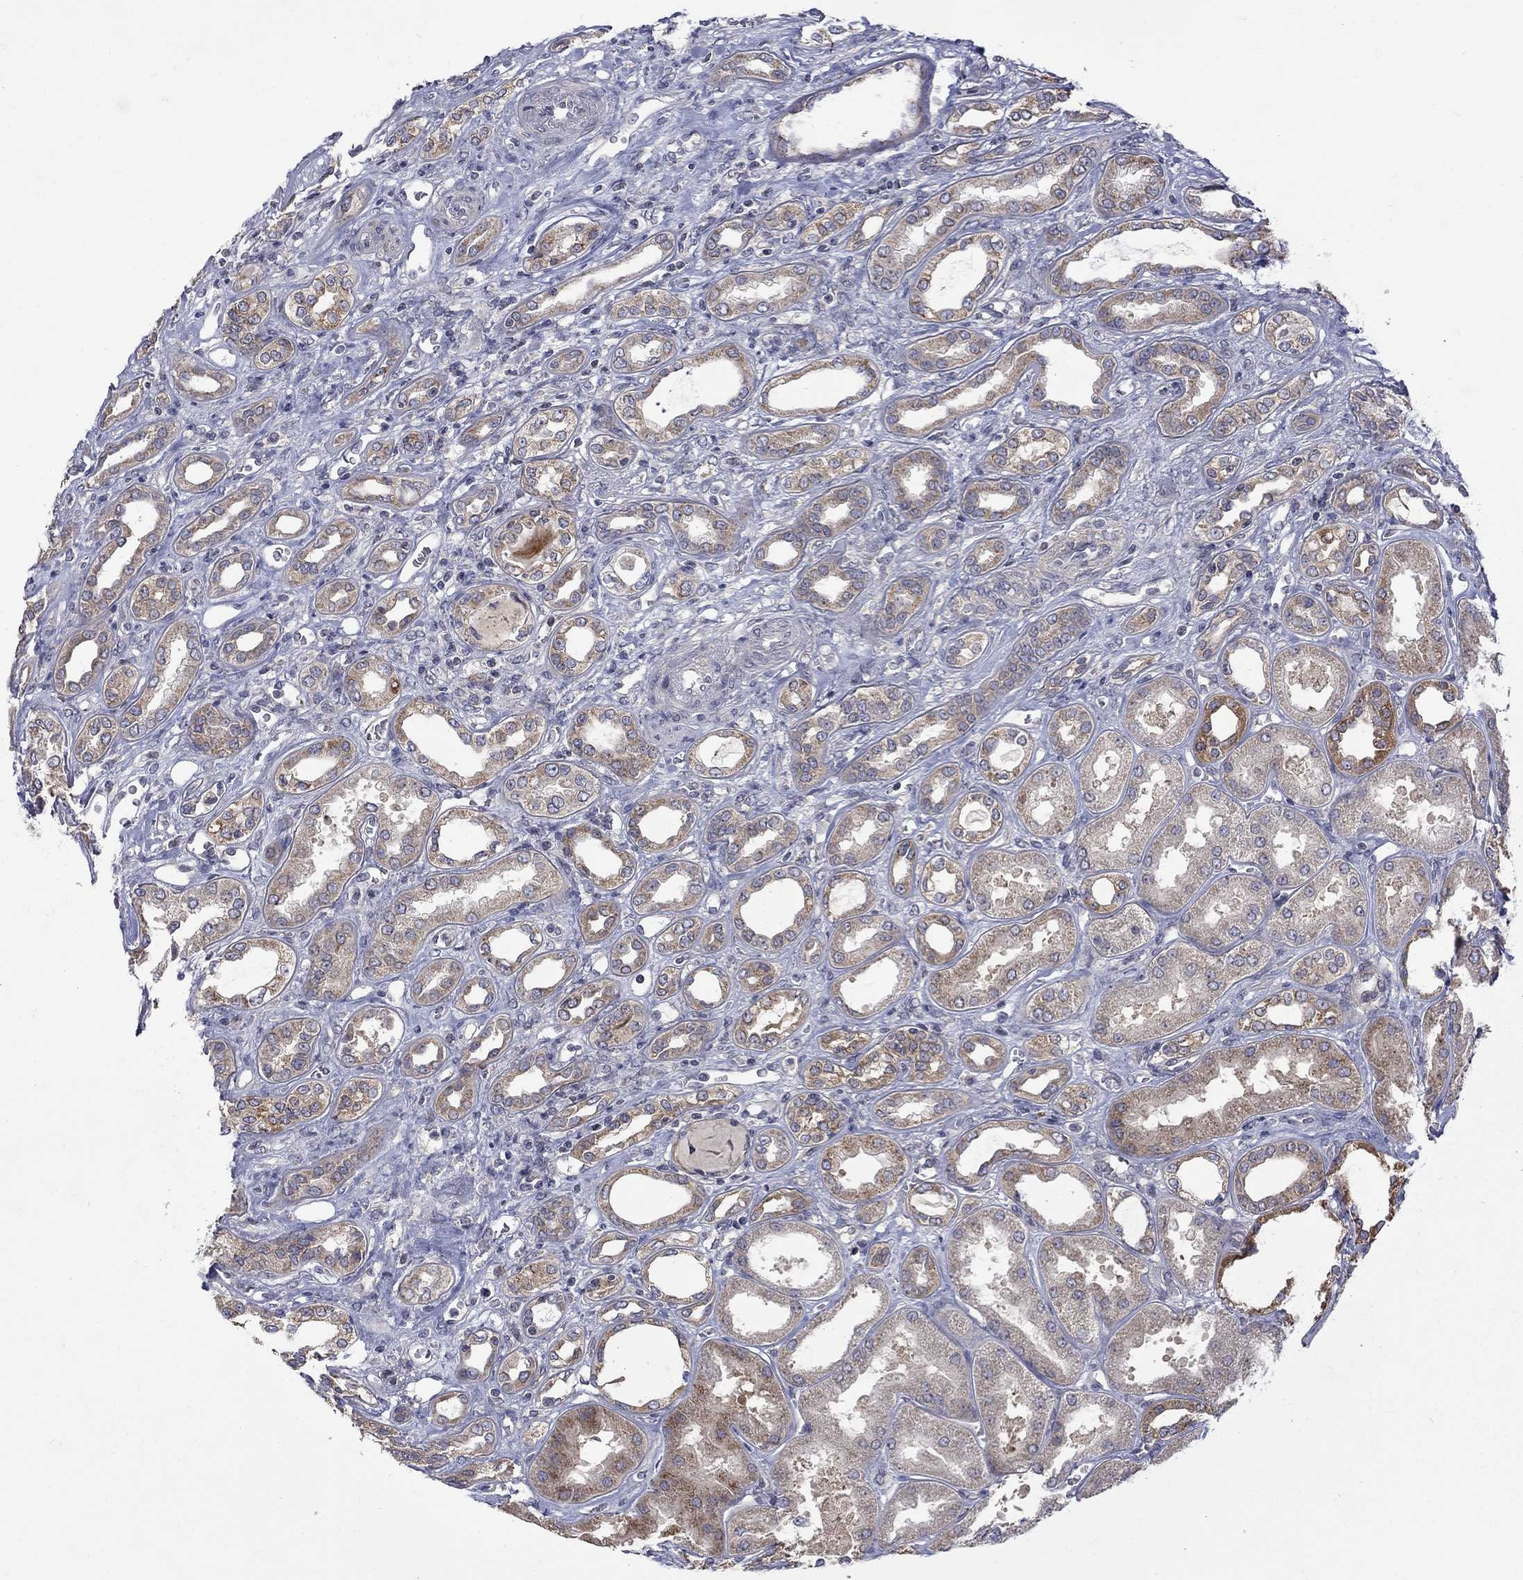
{"staining": {"intensity": "moderate", "quantity": "25%-75%", "location": "cytoplasmic/membranous"}, "tissue": "renal cancer", "cell_type": "Tumor cells", "image_type": "cancer", "snomed": [{"axis": "morphology", "description": "Adenocarcinoma, NOS"}, {"axis": "topography", "description": "Kidney"}], "caption": "Protein expression analysis of human renal cancer (adenocarcinoma) reveals moderate cytoplasmic/membranous expression in about 25%-75% of tumor cells.", "gene": "SH2B1", "patient": {"sex": "male", "age": 63}}